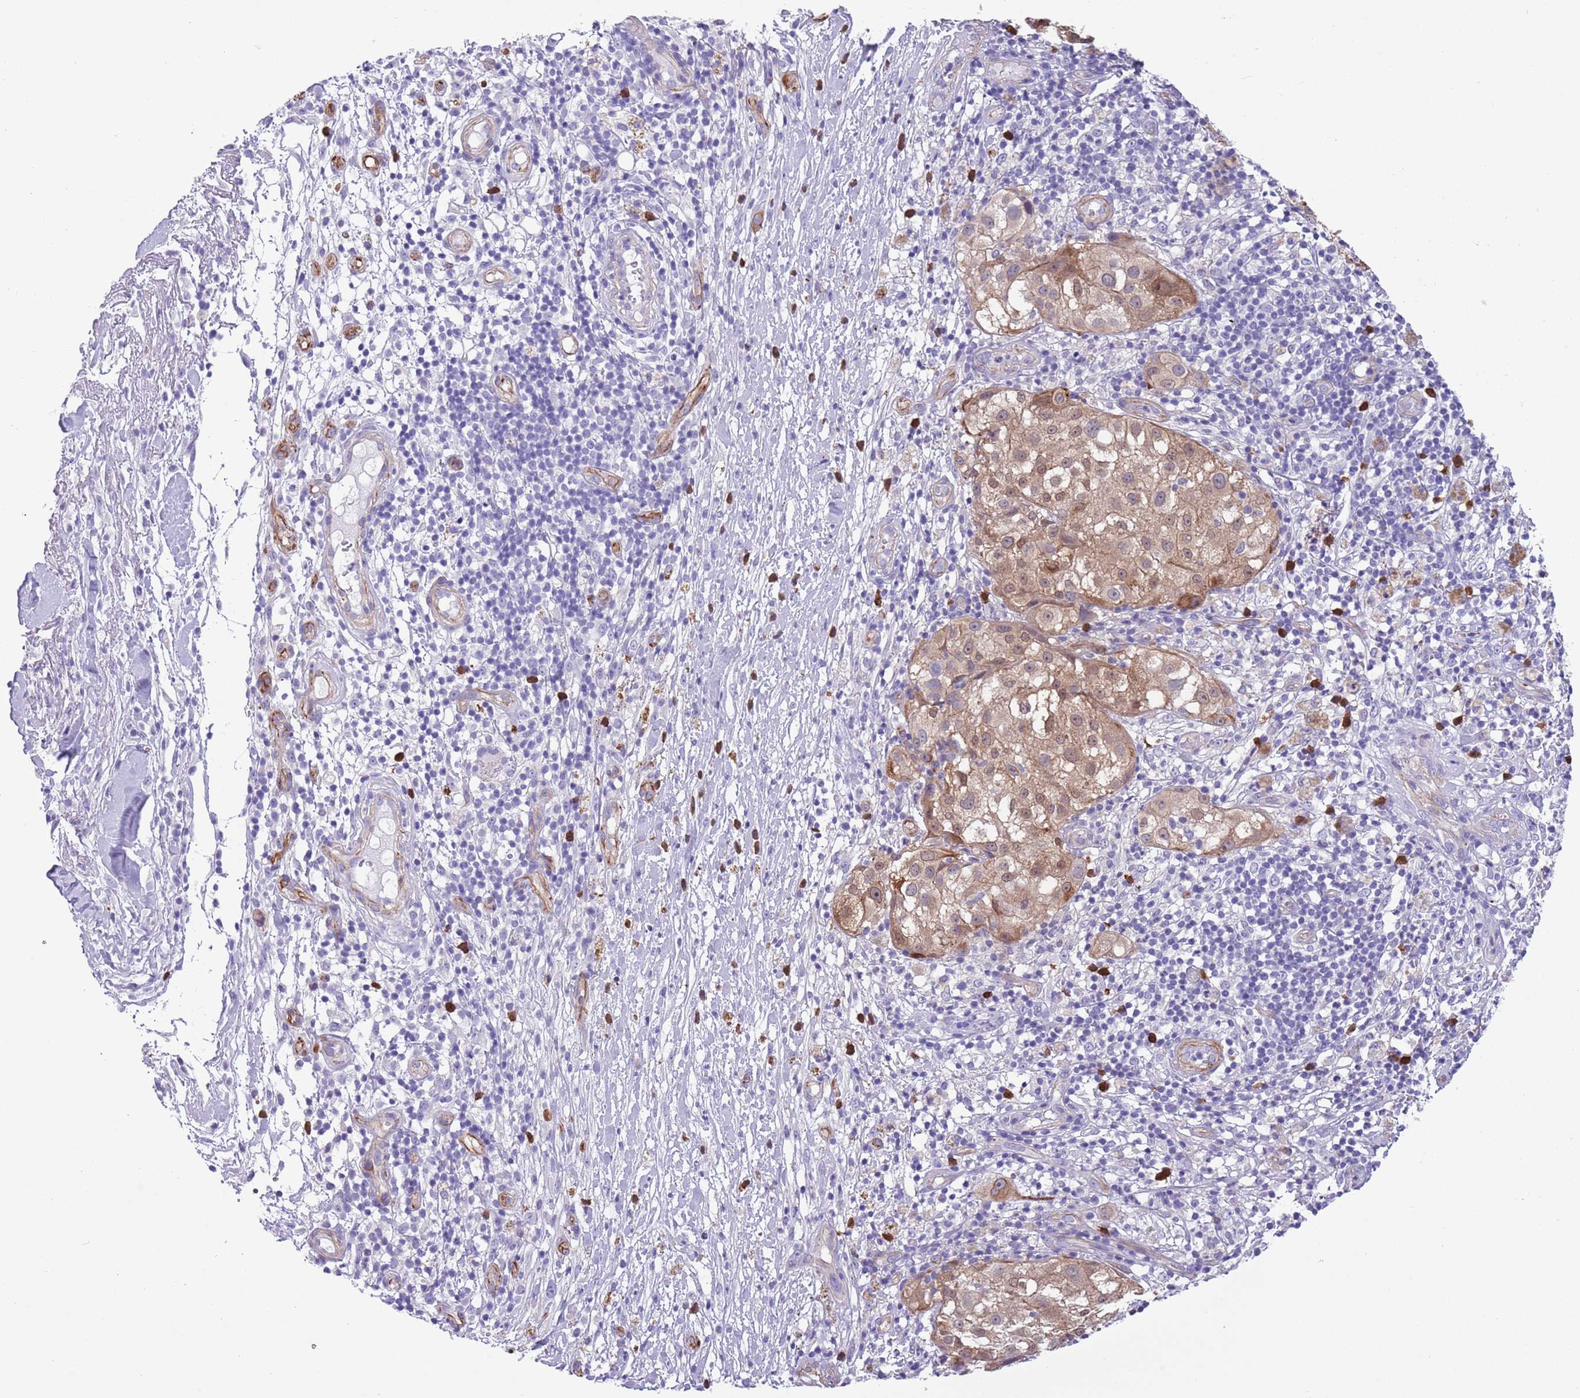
{"staining": {"intensity": "moderate", "quantity": ">75%", "location": "cytoplasmic/membranous,nuclear"}, "tissue": "melanoma", "cell_type": "Tumor cells", "image_type": "cancer", "snomed": [{"axis": "morphology", "description": "Normal morphology"}, {"axis": "morphology", "description": "Malignant melanoma, NOS"}, {"axis": "topography", "description": "Skin"}], "caption": "Moderate cytoplasmic/membranous and nuclear staining for a protein is present in about >75% of tumor cells of malignant melanoma using immunohistochemistry.", "gene": "TSGA13", "patient": {"sex": "female", "age": 72}}